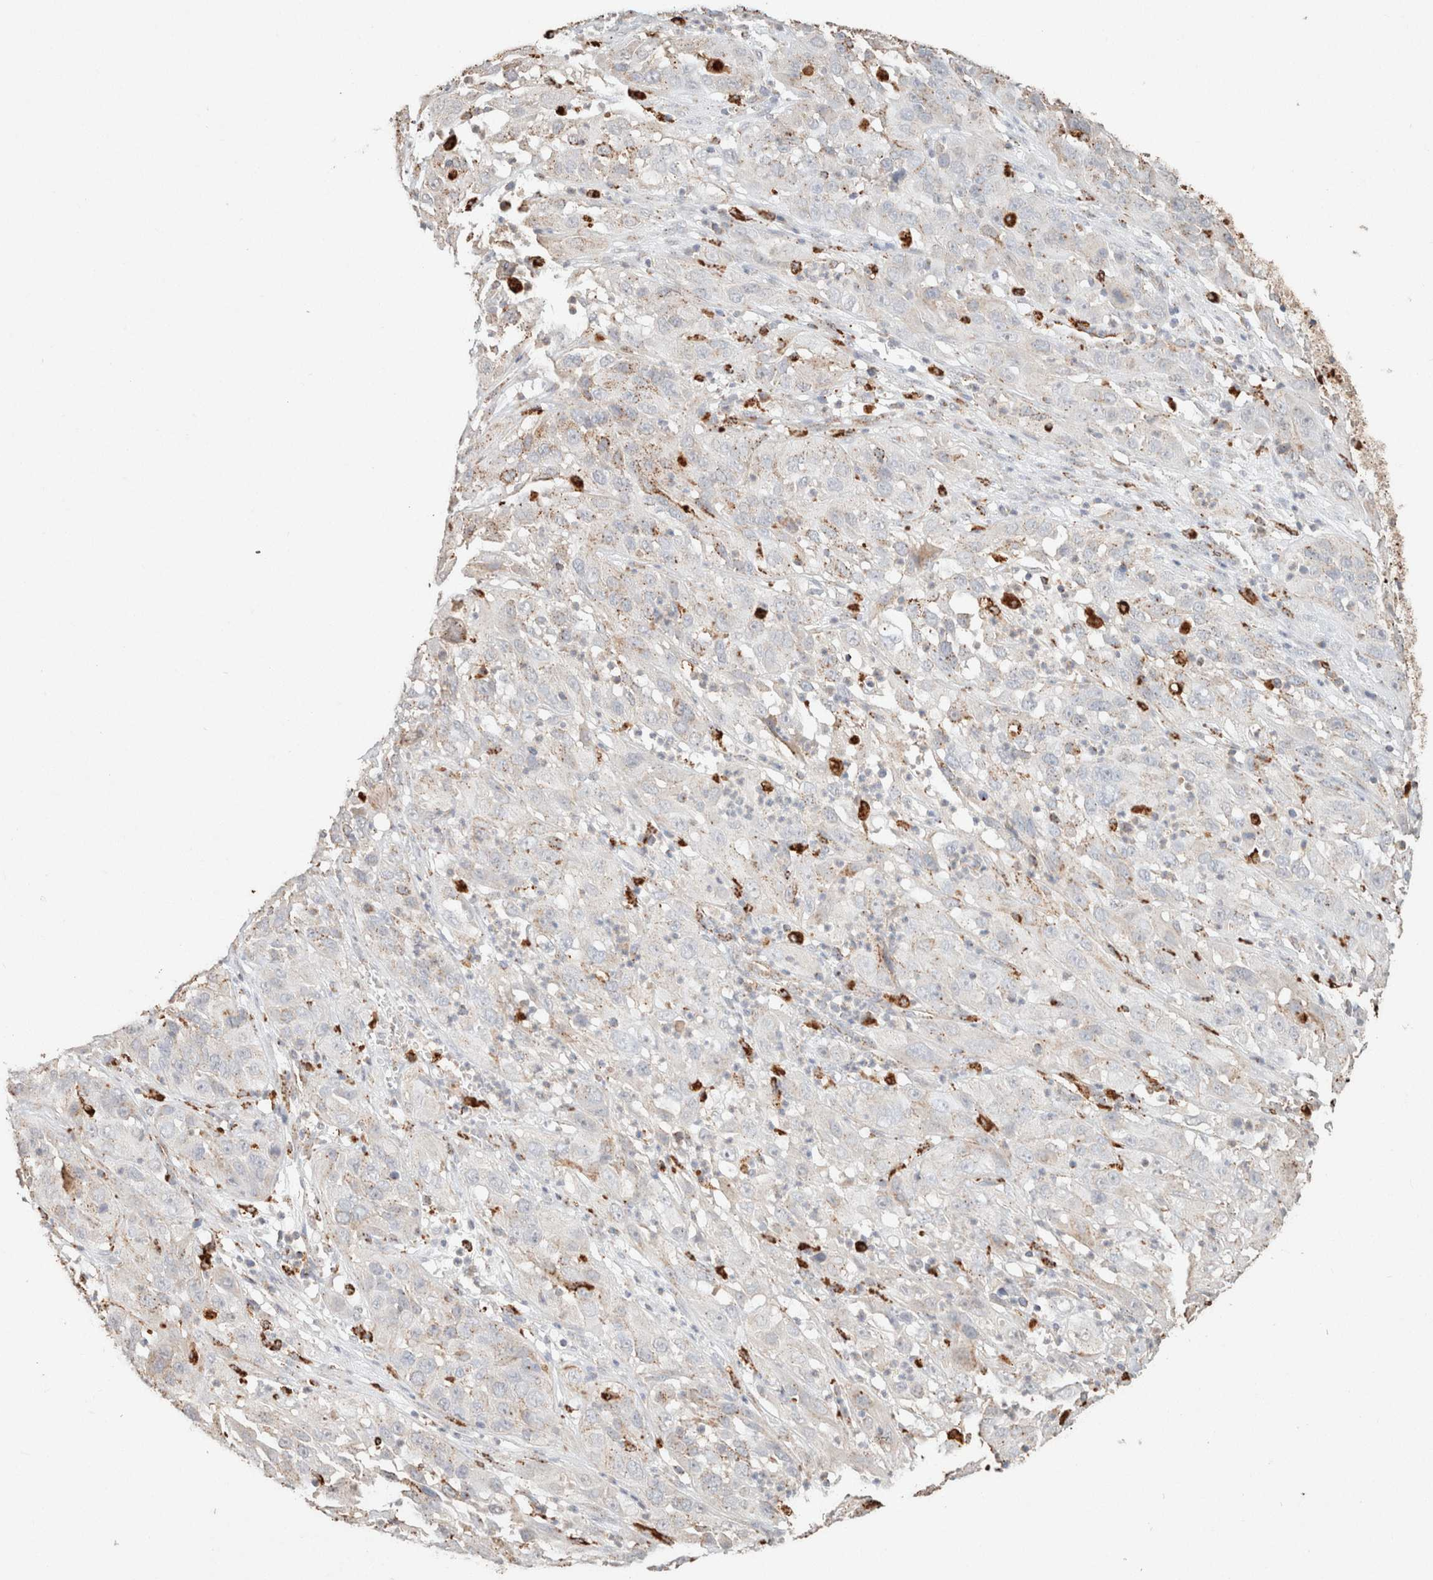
{"staining": {"intensity": "weak", "quantity": "<25%", "location": "cytoplasmic/membranous"}, "tissue": "cervical cancer", "cell_type": "Tumor cells", "image_type": "cancer", "snomed": [{"axis": "morphology", "description": "Squamous cell carcinoma, NOS"}, {"axis": "topography", "description": "Cervix"}], "caption": "Squamous cell carcinoma (cervical) was stained to show a protein in brown. There is no significant expression in tumor cells. (Brightfield microscopy of DAB IHC at high magnification).", "gene": "CTSC", "patient": {"sex": "female", "age": 32}}